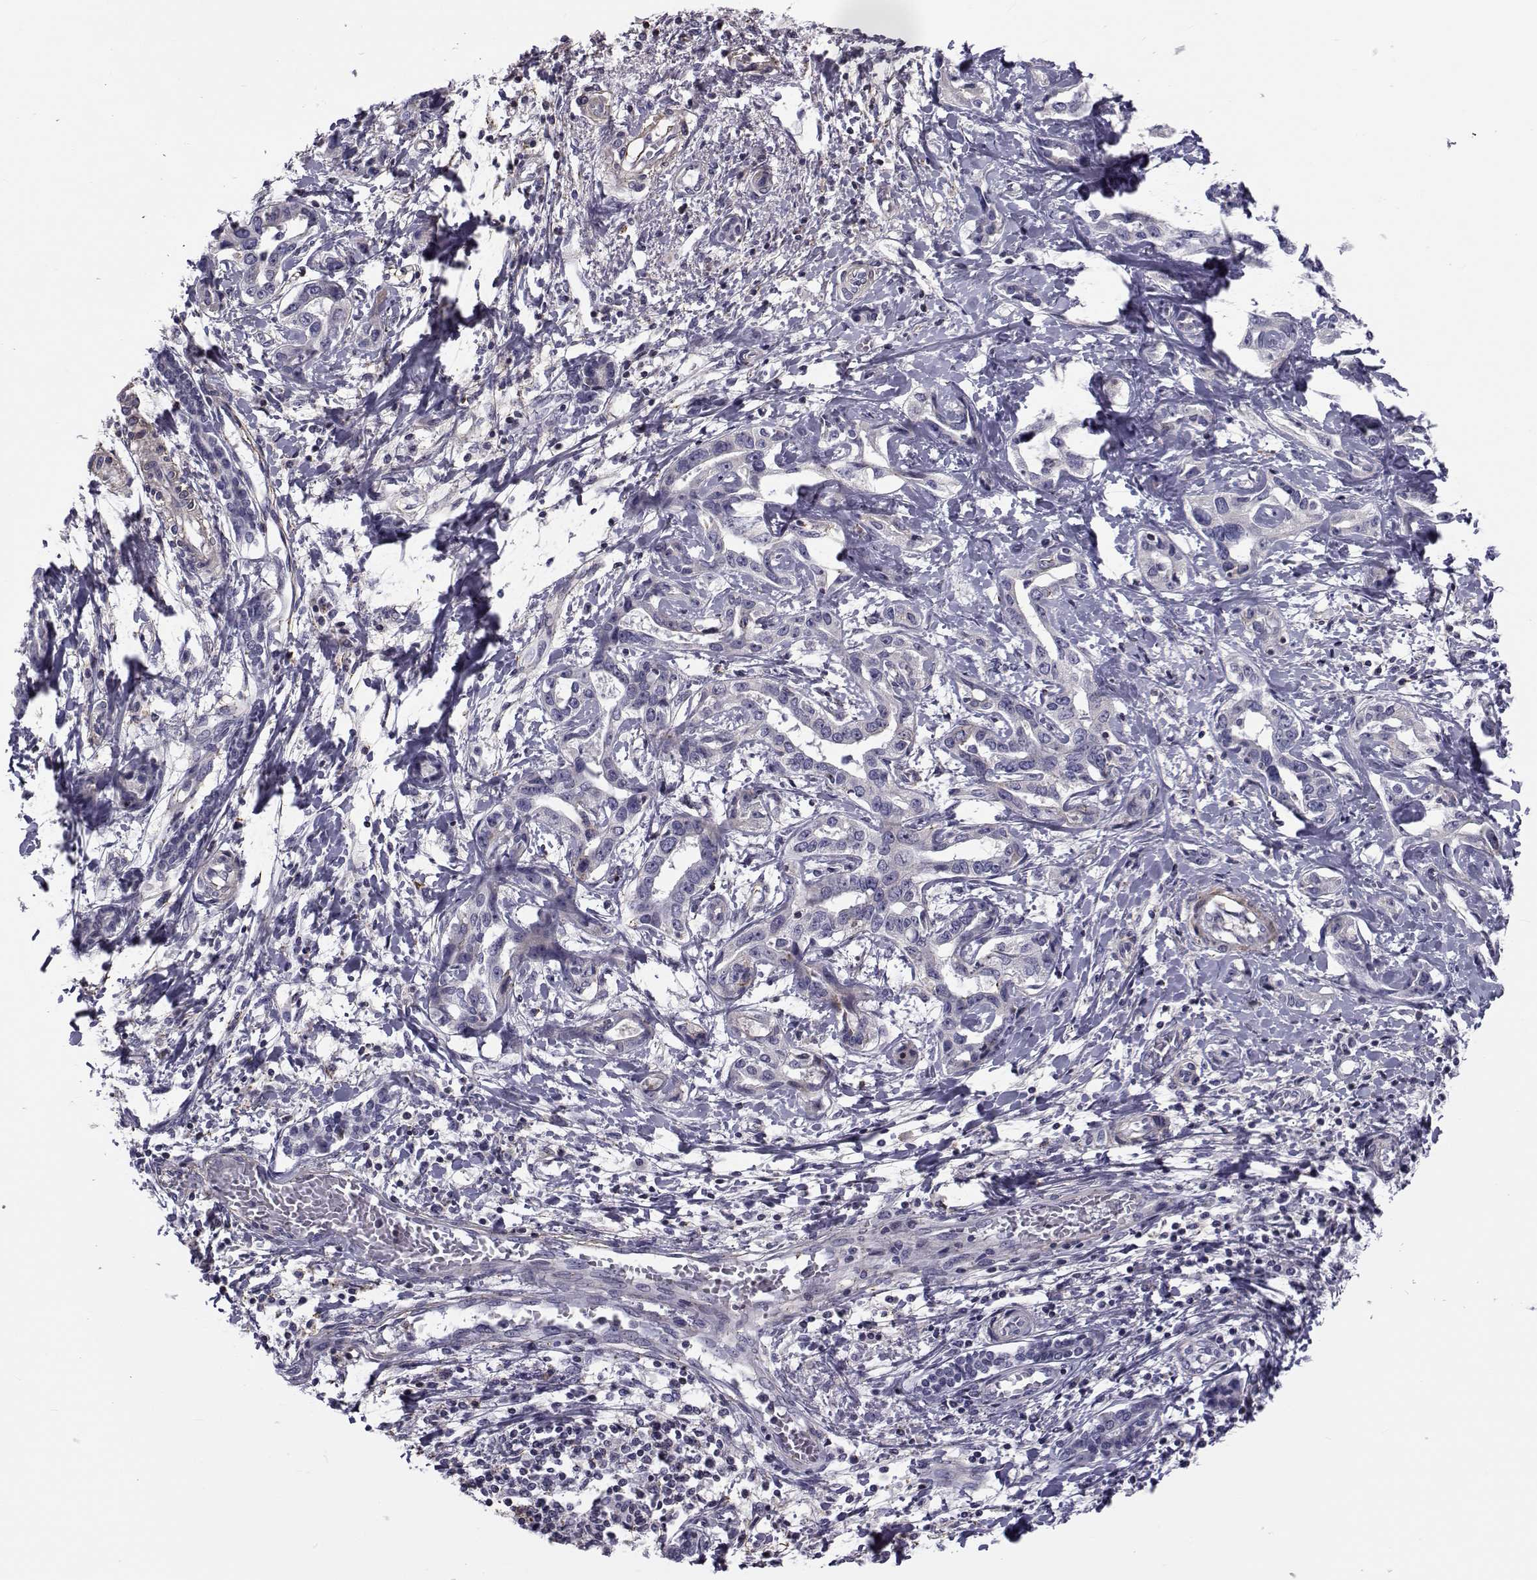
{"staining": {"intensity": "negative", "quantity": "none", "location": "none"}, "tissue": "liver cancer", "cell_type": "Tumor cells", "image_type": "cancer", "snomed": [{"axis": "morphology", "description": "Cholangiocarcinoma"}, {"axis": "topography", "description": "Liver"}], "caption": "The immunohistochemistry (IHC) image has no significant positivity in tumor cells of liver cholangiocarcinoma tissue.", "gene": "LRRC27", "patient": {"sex": "male", "age": 59}}